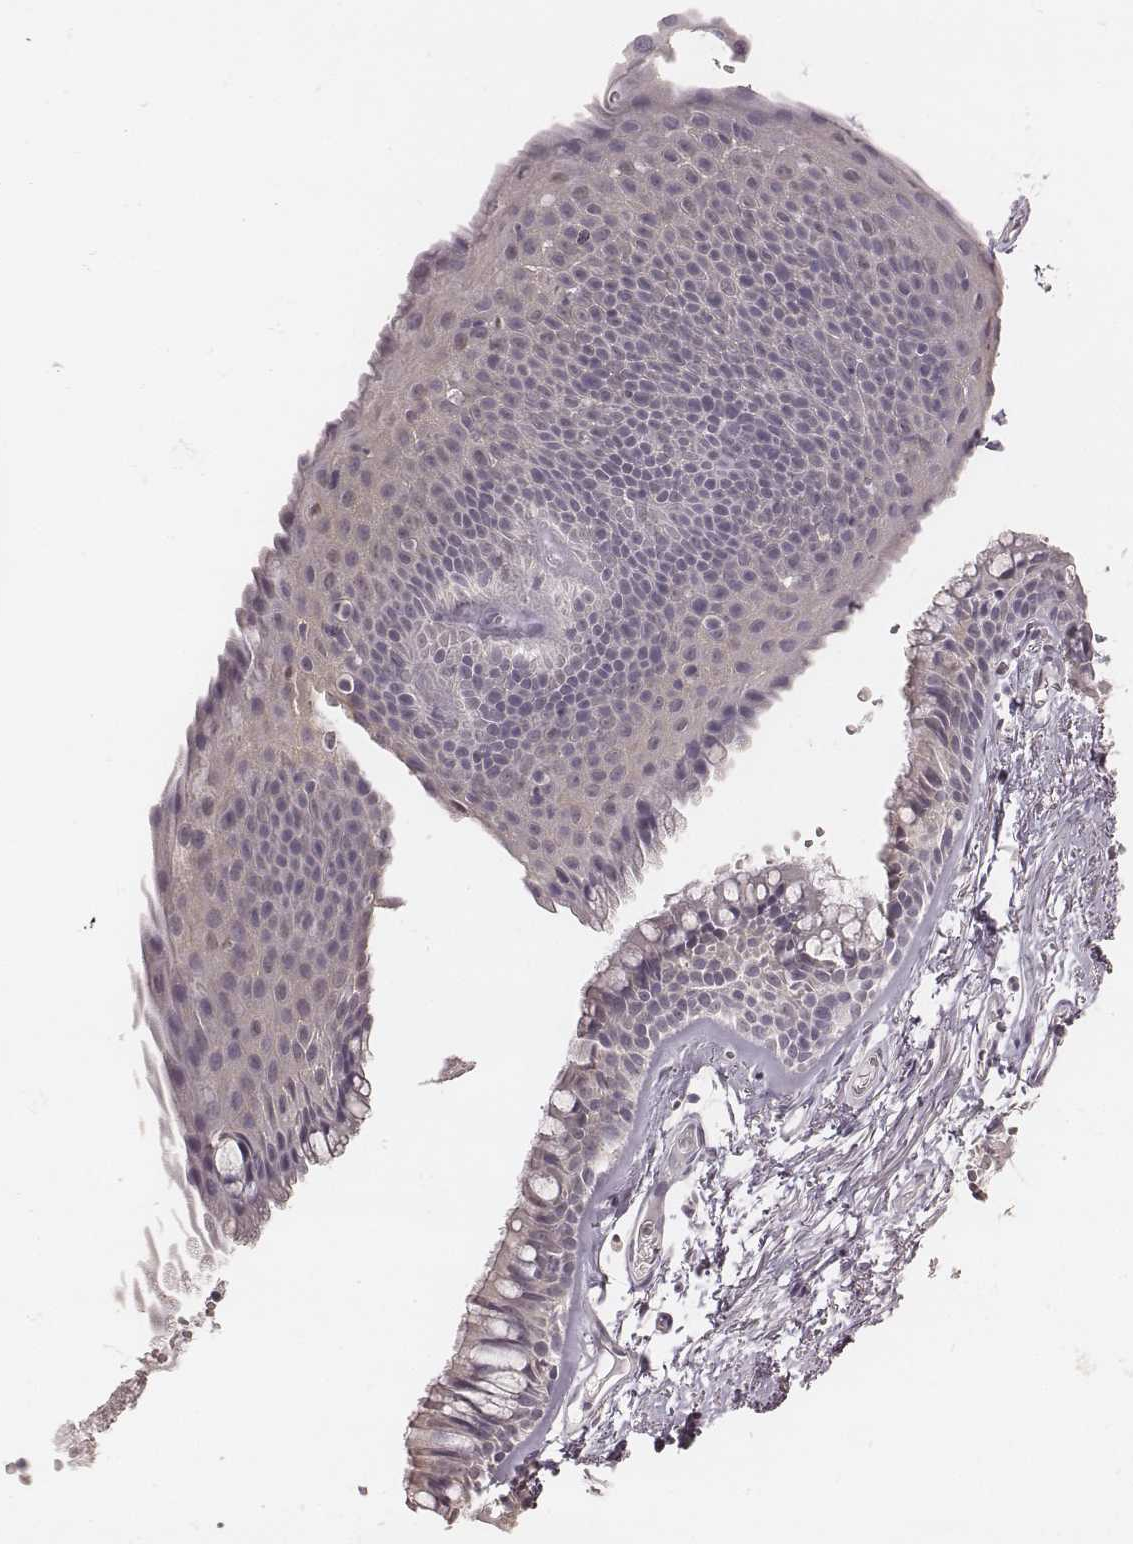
{"staining": {"intensity": "negative", "quantity": "none", "location": "none"}, "tissue": "soft tissue", "cell_type": "Fibroblasts", "image_type": "normal", "snomed": [{"axis": "morphology", "description": "Normal tissue, NOS"}, {"axis": "topography", "description": "Cartilage tissue"}, {"axis": "topography", "description": "Bronchus"}], "caption": "DAB immunohistochemical staining of unremarkable soft tissue reveals no significant positivity in fibroblasts.", "gene": "LY6K", "patient": {"sex": "female", "age": 79}}